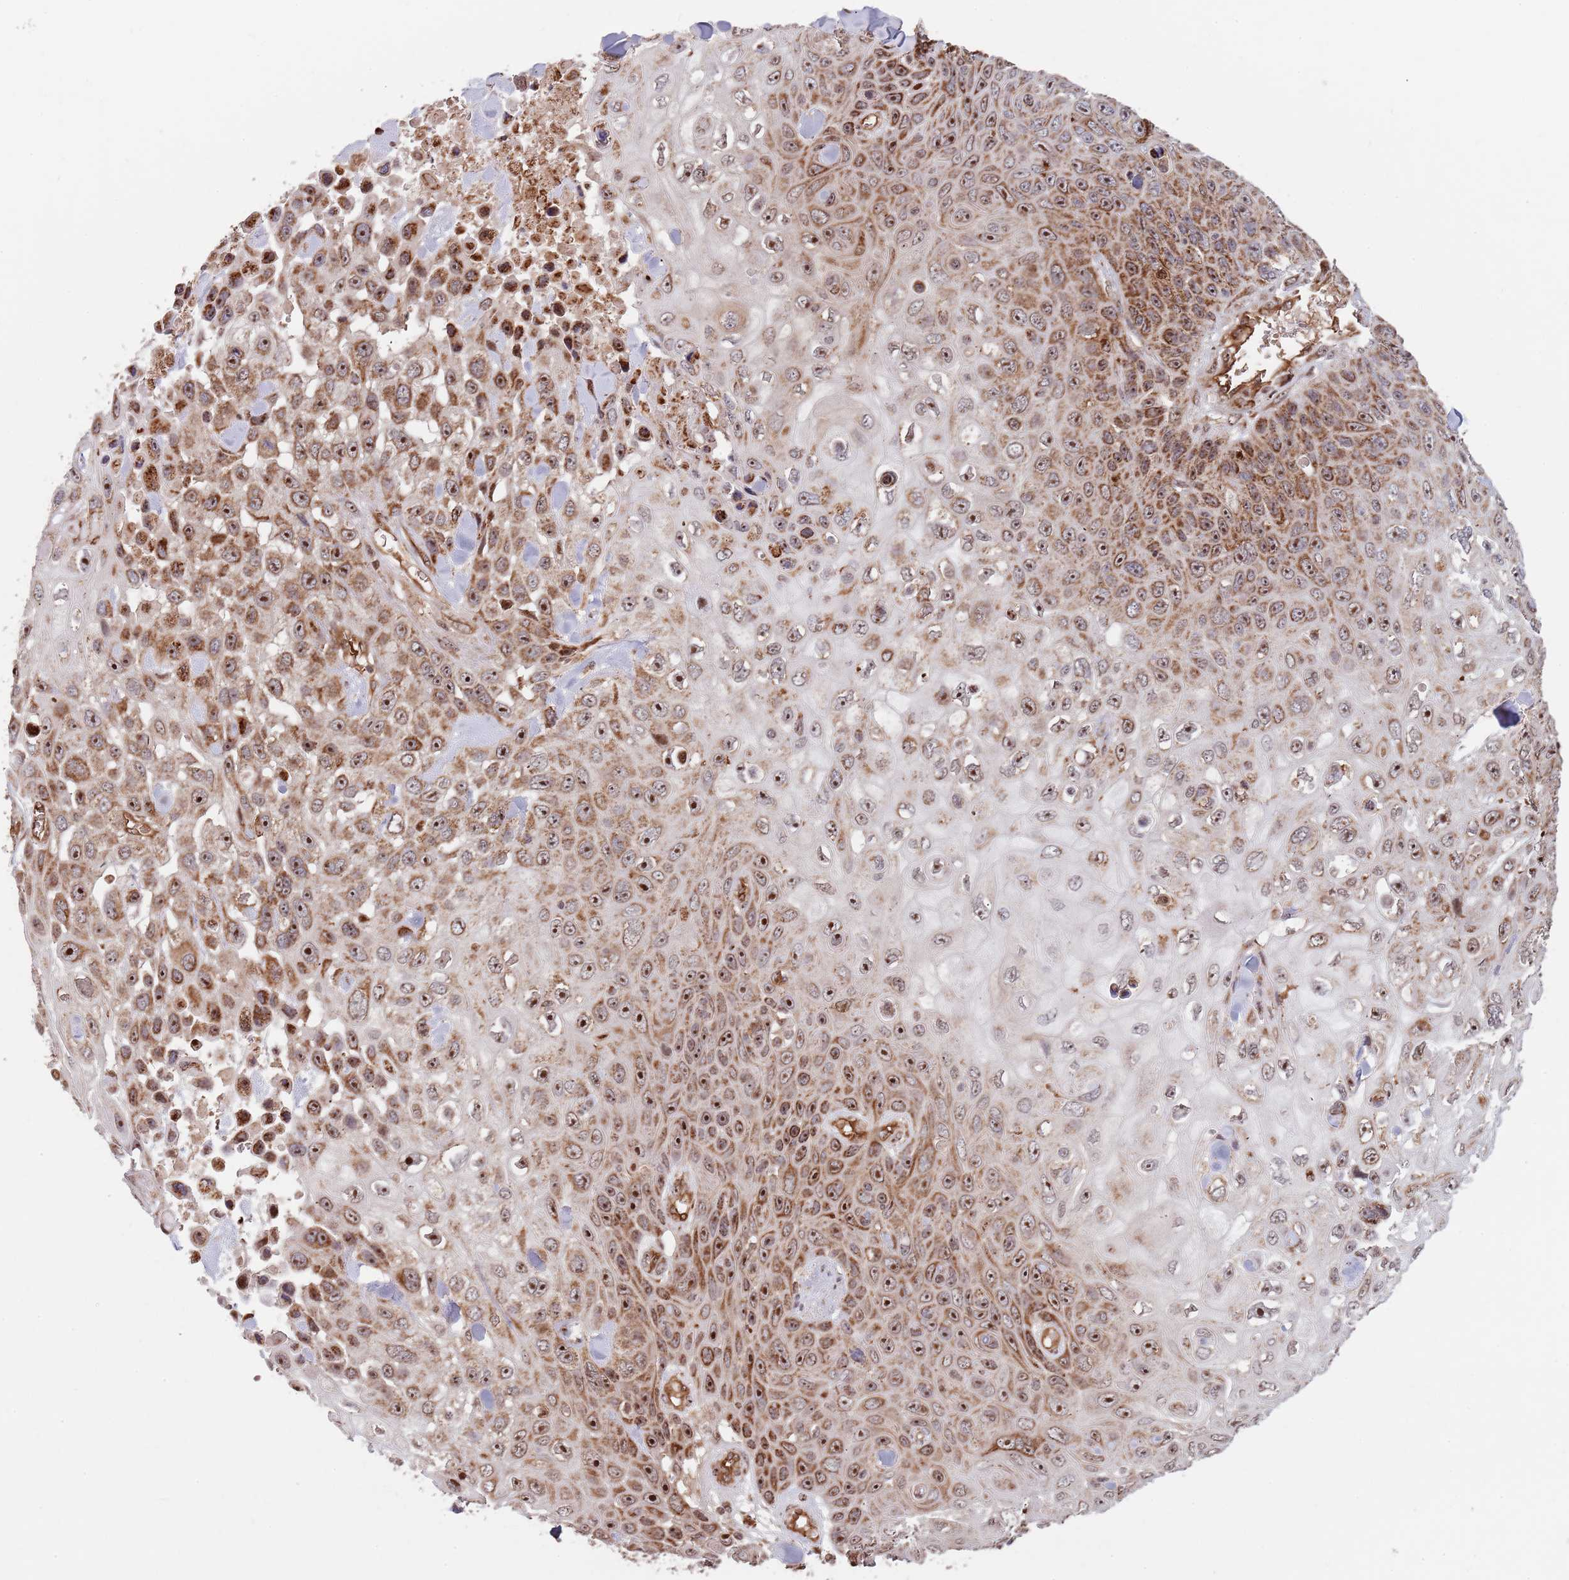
{"staining": {"intensity": "moderate", "quantity": ">75%", "location": "cytoplasmic/membranous,nuclear"}, "tissue": "skin cancer", "cell_type": "Tumor cells", "image_type": "cancer", "snomed": [{"axis": "morphology", "description": "Squamous cell carcinoma, NOS"}, {"axis": "topography", "description": "Skin"}], "caption": "The image demonstrates a brown stain indicating the presence of a protein in the cytoplasmic/membranous and nuclear of tumor cells in skin squamous cell carcinoma. Nuclei are stained in blue.", "gene": "DCHS1", "patient": {"sex": "male", "age": 82}}